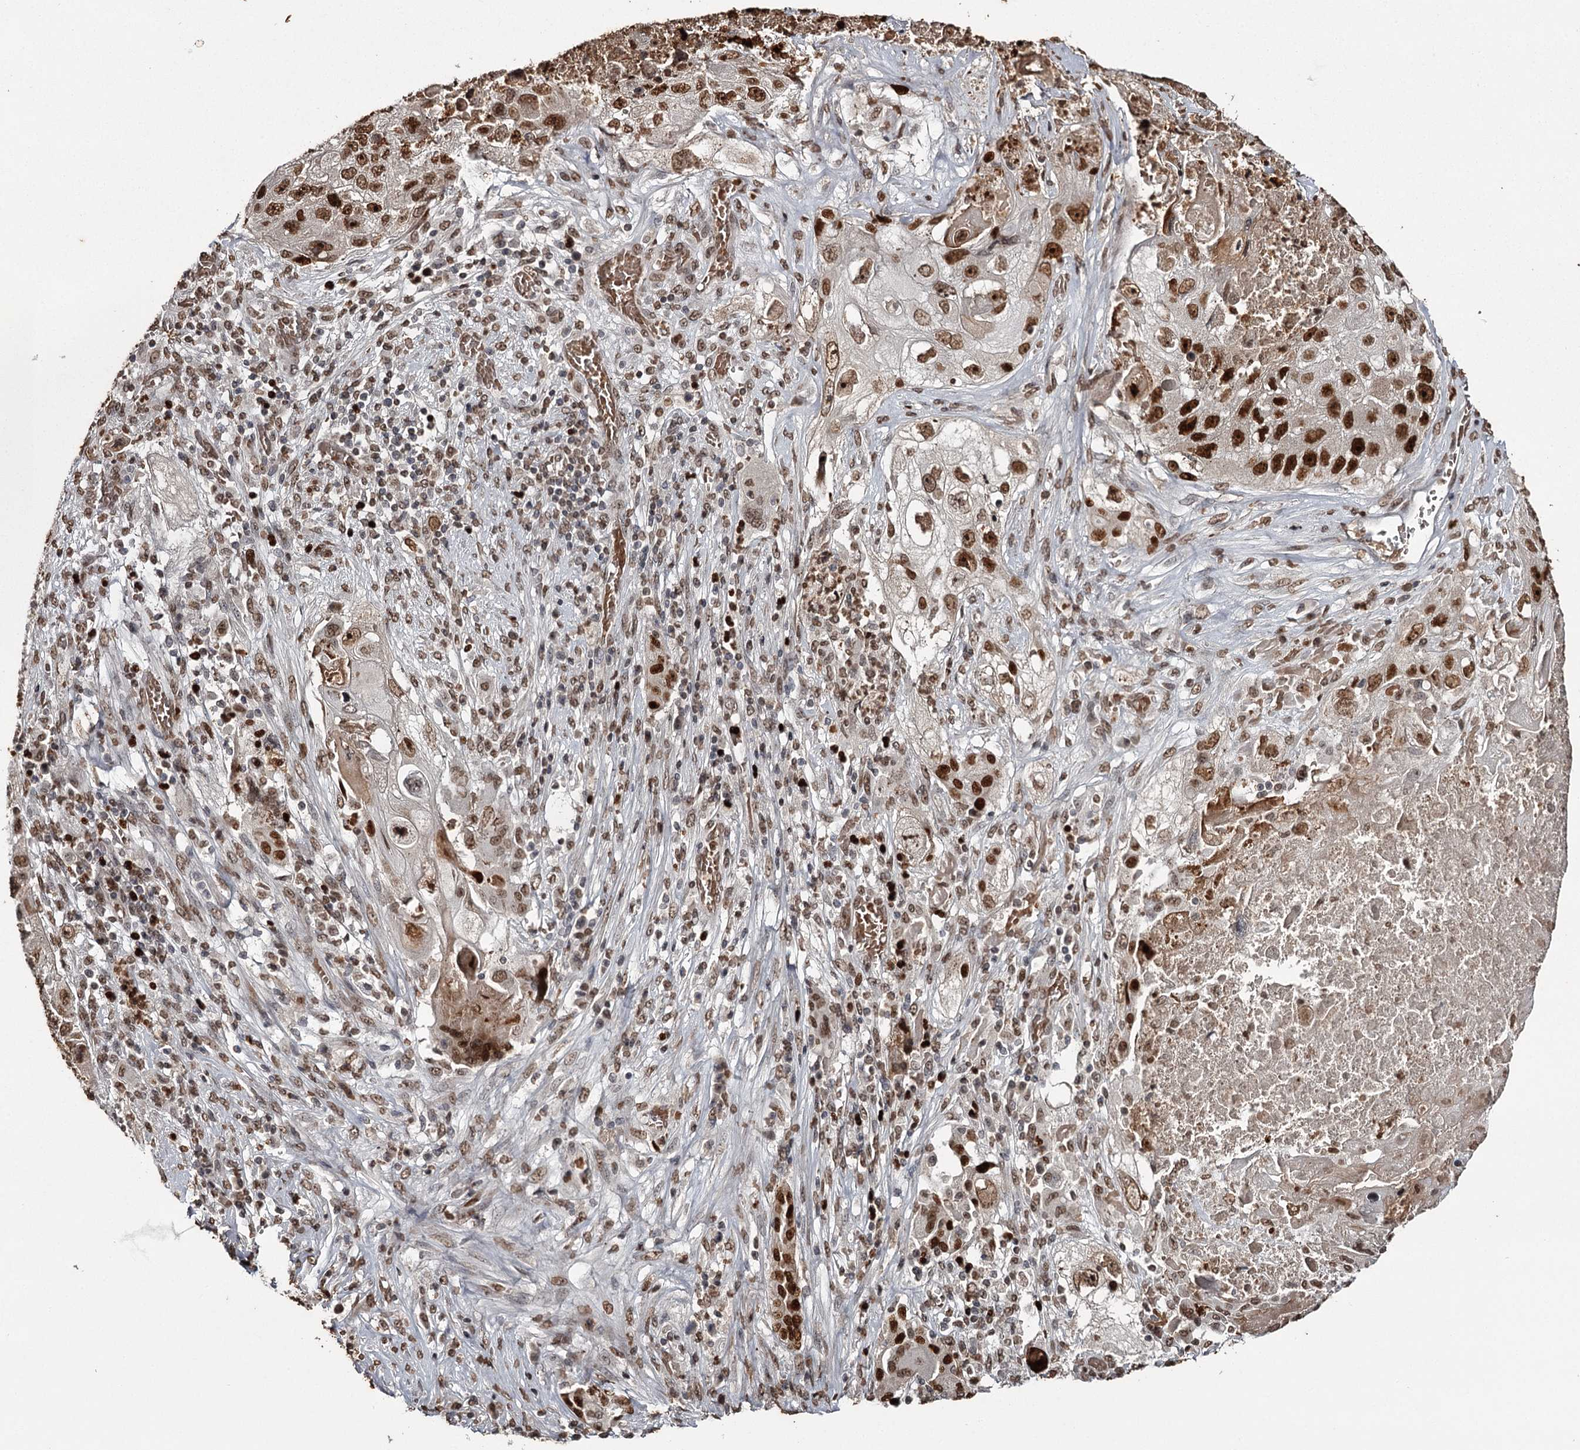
{"staining": {"intensity": "strong", "quantity": ">75%", "location": "nuclear"}, "tissue": "lung cancer", "cell_type": "Tumor cells", "image_type": "cancer", "snomed": [{"axis": "morphology", "description": "Squamous cell carcinoma, NOS"}, {"axis": "topography", "description": "Lung"}], "caption": "Immunohistochemistry histopathology image of neoplastic tissue: human lung cancer stained using immunohistochemistry demonstrates high levels of strong protein expression localized specifically in the nuclear of tumor cells, appearing as a nuclear brown color.", "gene": "THYN1", "patient": {"sex": "male", "age": 61}}